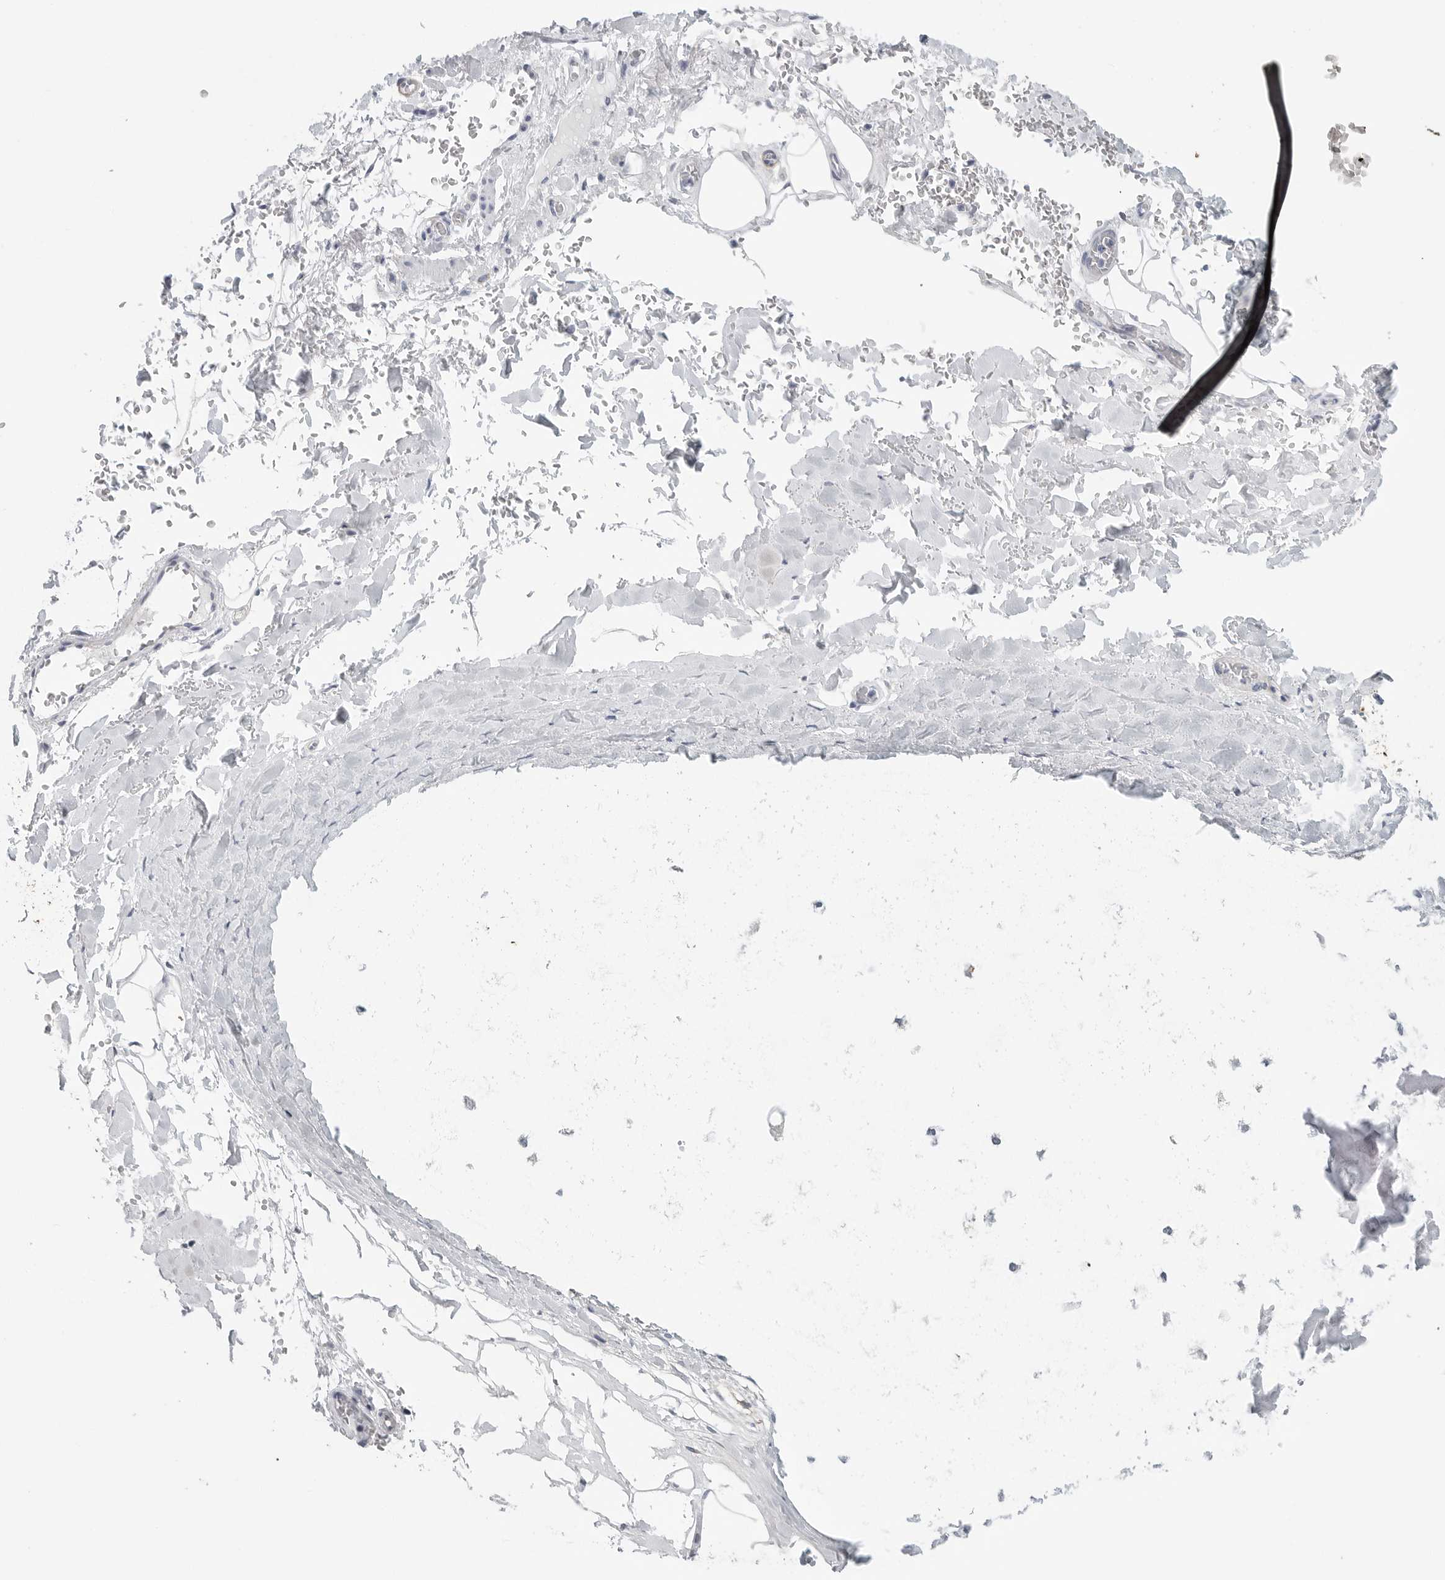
{"staining": {"intensity": "negative", "quantity": "none", "location": "none"}, "tissue": "adipose tissue", "cell_type": "Adipocytes", "image_type": "normal", "snomed": [{"axis": "morphology", "description": "Normal tissue, NOS"}, {"axis": "topography", "description": "Cartilage tissue"}], "caption": "DAB immunohistochemical staining of normal human adipose tissue shows no significant expression in adipocytes.", "gene": "TNR", "patient": {"sex": "female", "age": 63}}